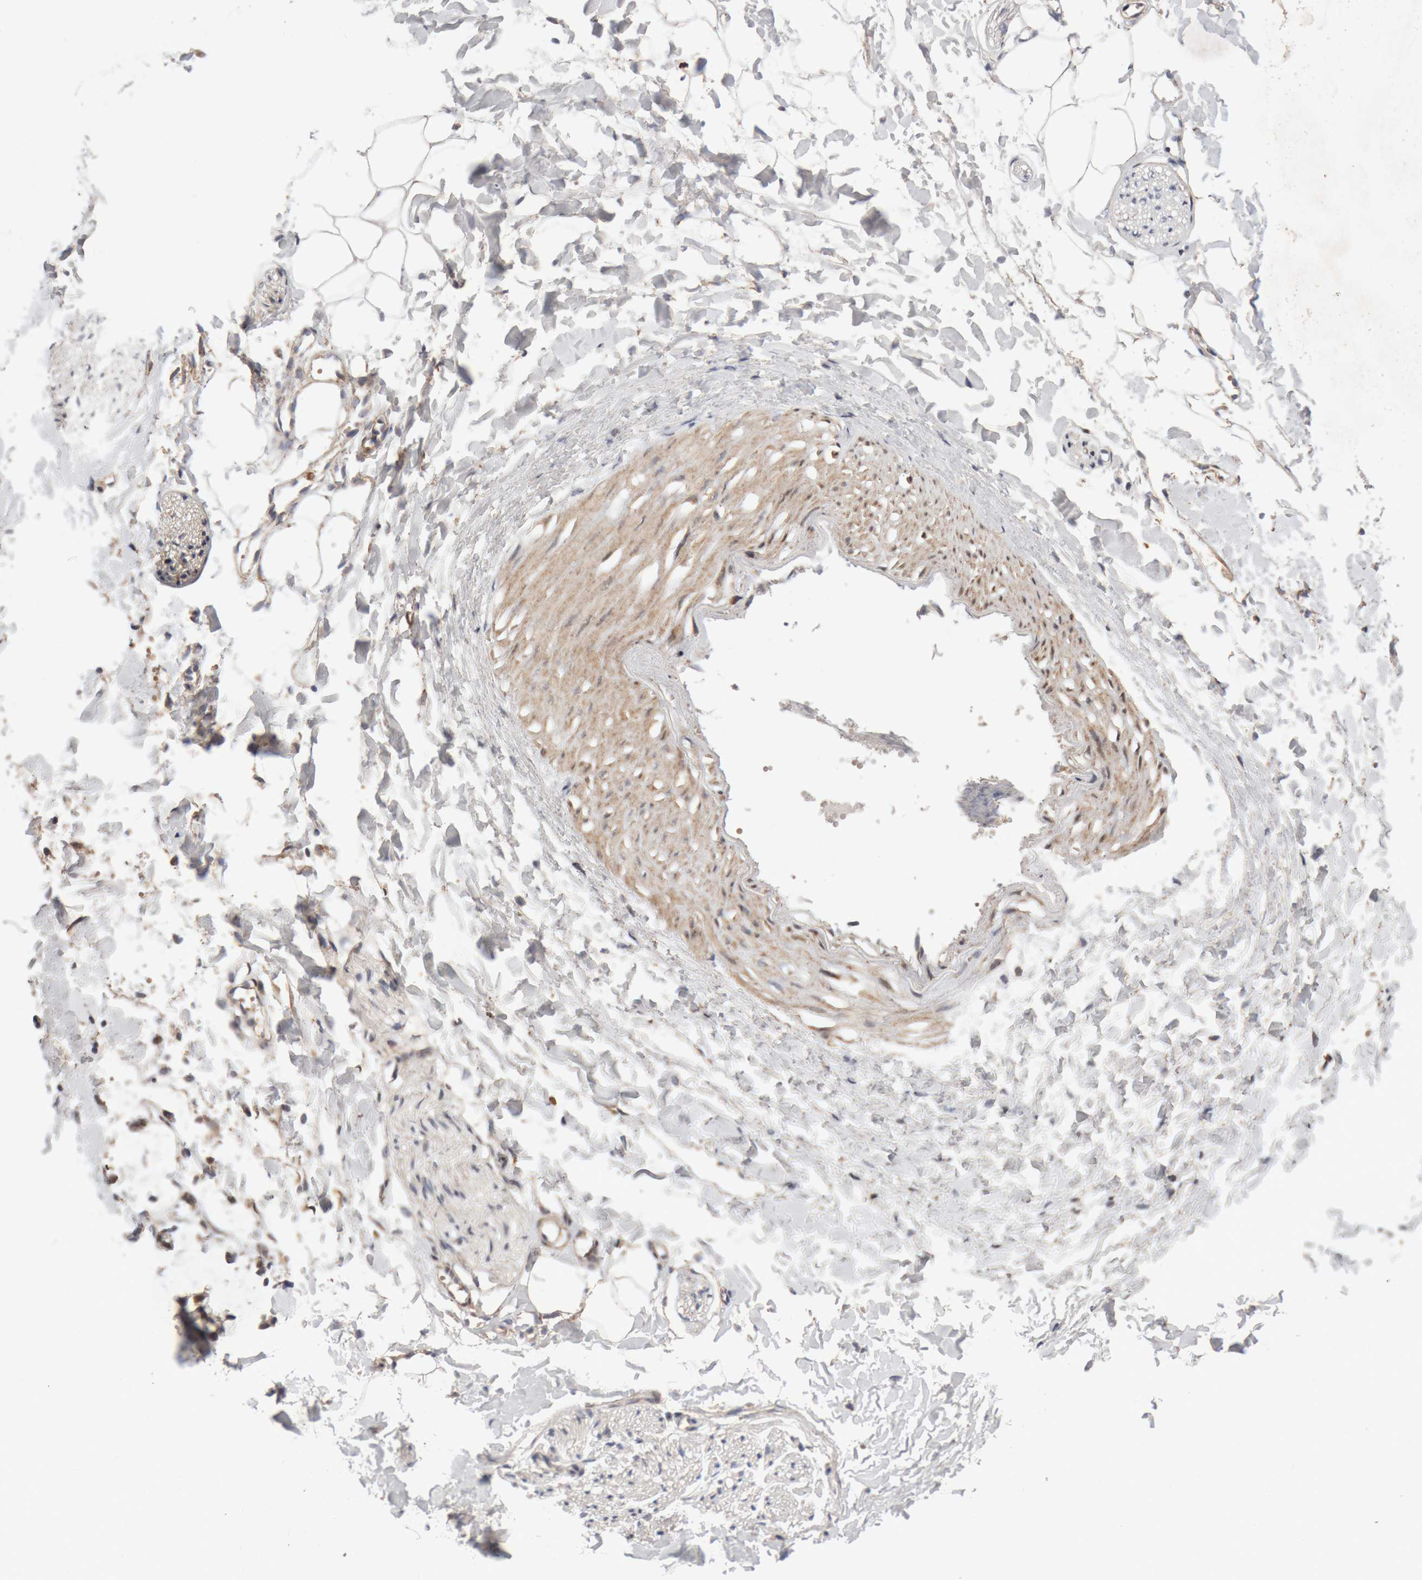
{"staining": {"intensity": "weak", "quantity": ">75%", "location": "cytoplasmic/membranous"}, "tissue": "adipose tissue", "cell_type": "Adipocytes", "image_type": "normal", "snomed": [{"axis": "morphology", "description": "Normal tissue, NOS"}, {"axis": "morphology", "description": "Adenocarcinoma, NOS"}, {"axis": "topography", "description": "Smooth muscle"}, {"axis": "topography", "description": "Colon"}], "caption": "Immunohistochemistry (IHC) staining of unremarkable adipose tissue, which reveals low levels of weak cytoplasmic/membranous staining in approximately >75% of adipocytes indicating weak cytoplasmic/membranous protein staining. The staining was performed using DAB (brown) for protein detection and nuclei were counterstained in hematoxylin (blue).", "gene": "KIF21B", "patient": {"sex": "male", "age": 14}}